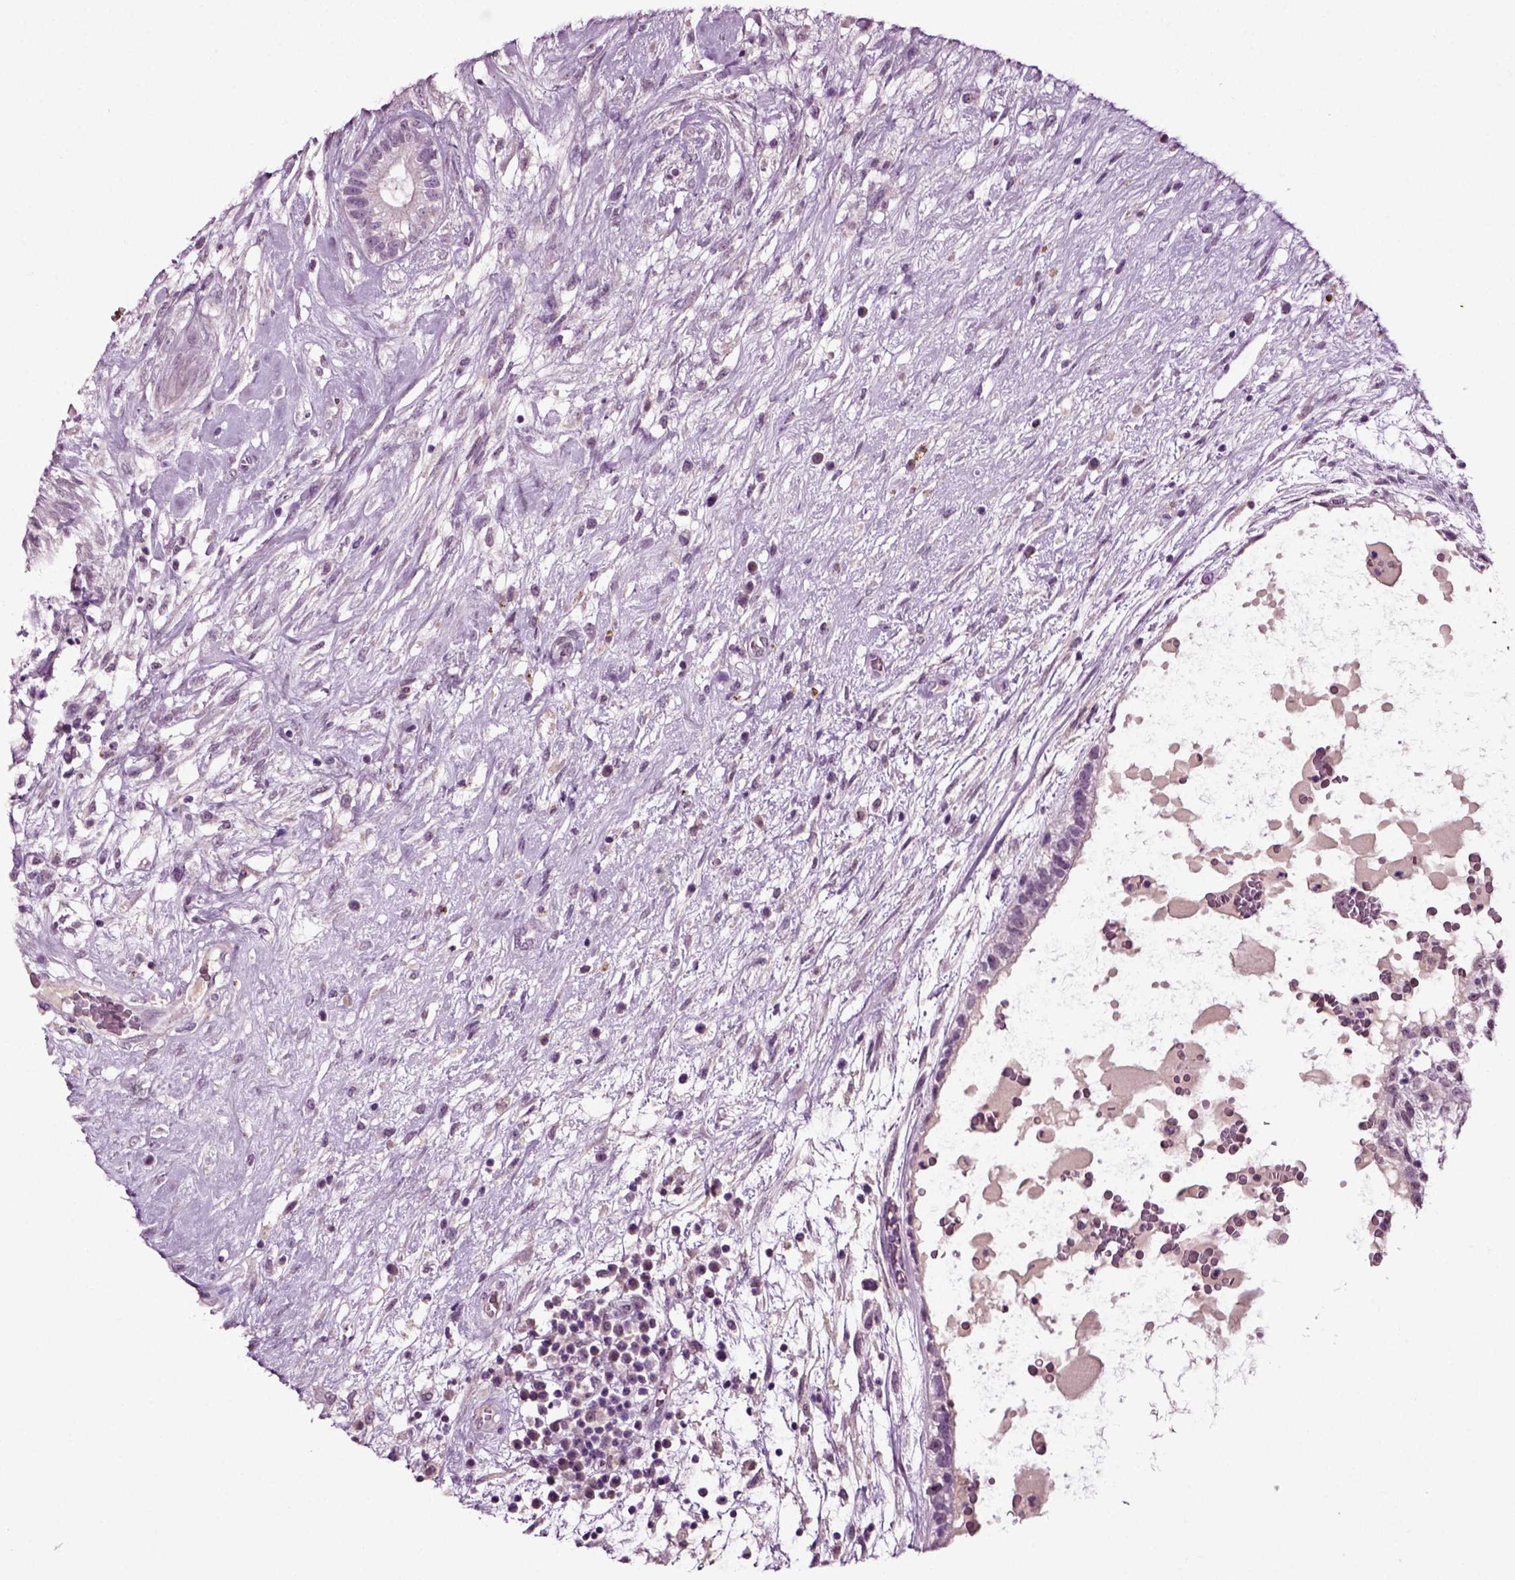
{"staining": {"intensity": "negative", "quantity": "none", "location": "none"}, "tissue": "testis cancer", "cell_type": "Tumor cells", "image_type": "cancer", "snomed": [{"axis": "morphology", "description": "Normal tissue, NOS"}, {"axis": "morphology", "description": "Carcinoma, Embryonal, NOS"}, {"axis": "topography", "description": "Testis"}], "caption": "Immunohistochemistry image of neoplastic tissue: human testis cancer (embryonal carcinoma) stained with DAB demonstrates no significant protein positivity in tumor cells.", "gene": "SPATA17", "patient": {"sex": "male", "age": 32}}